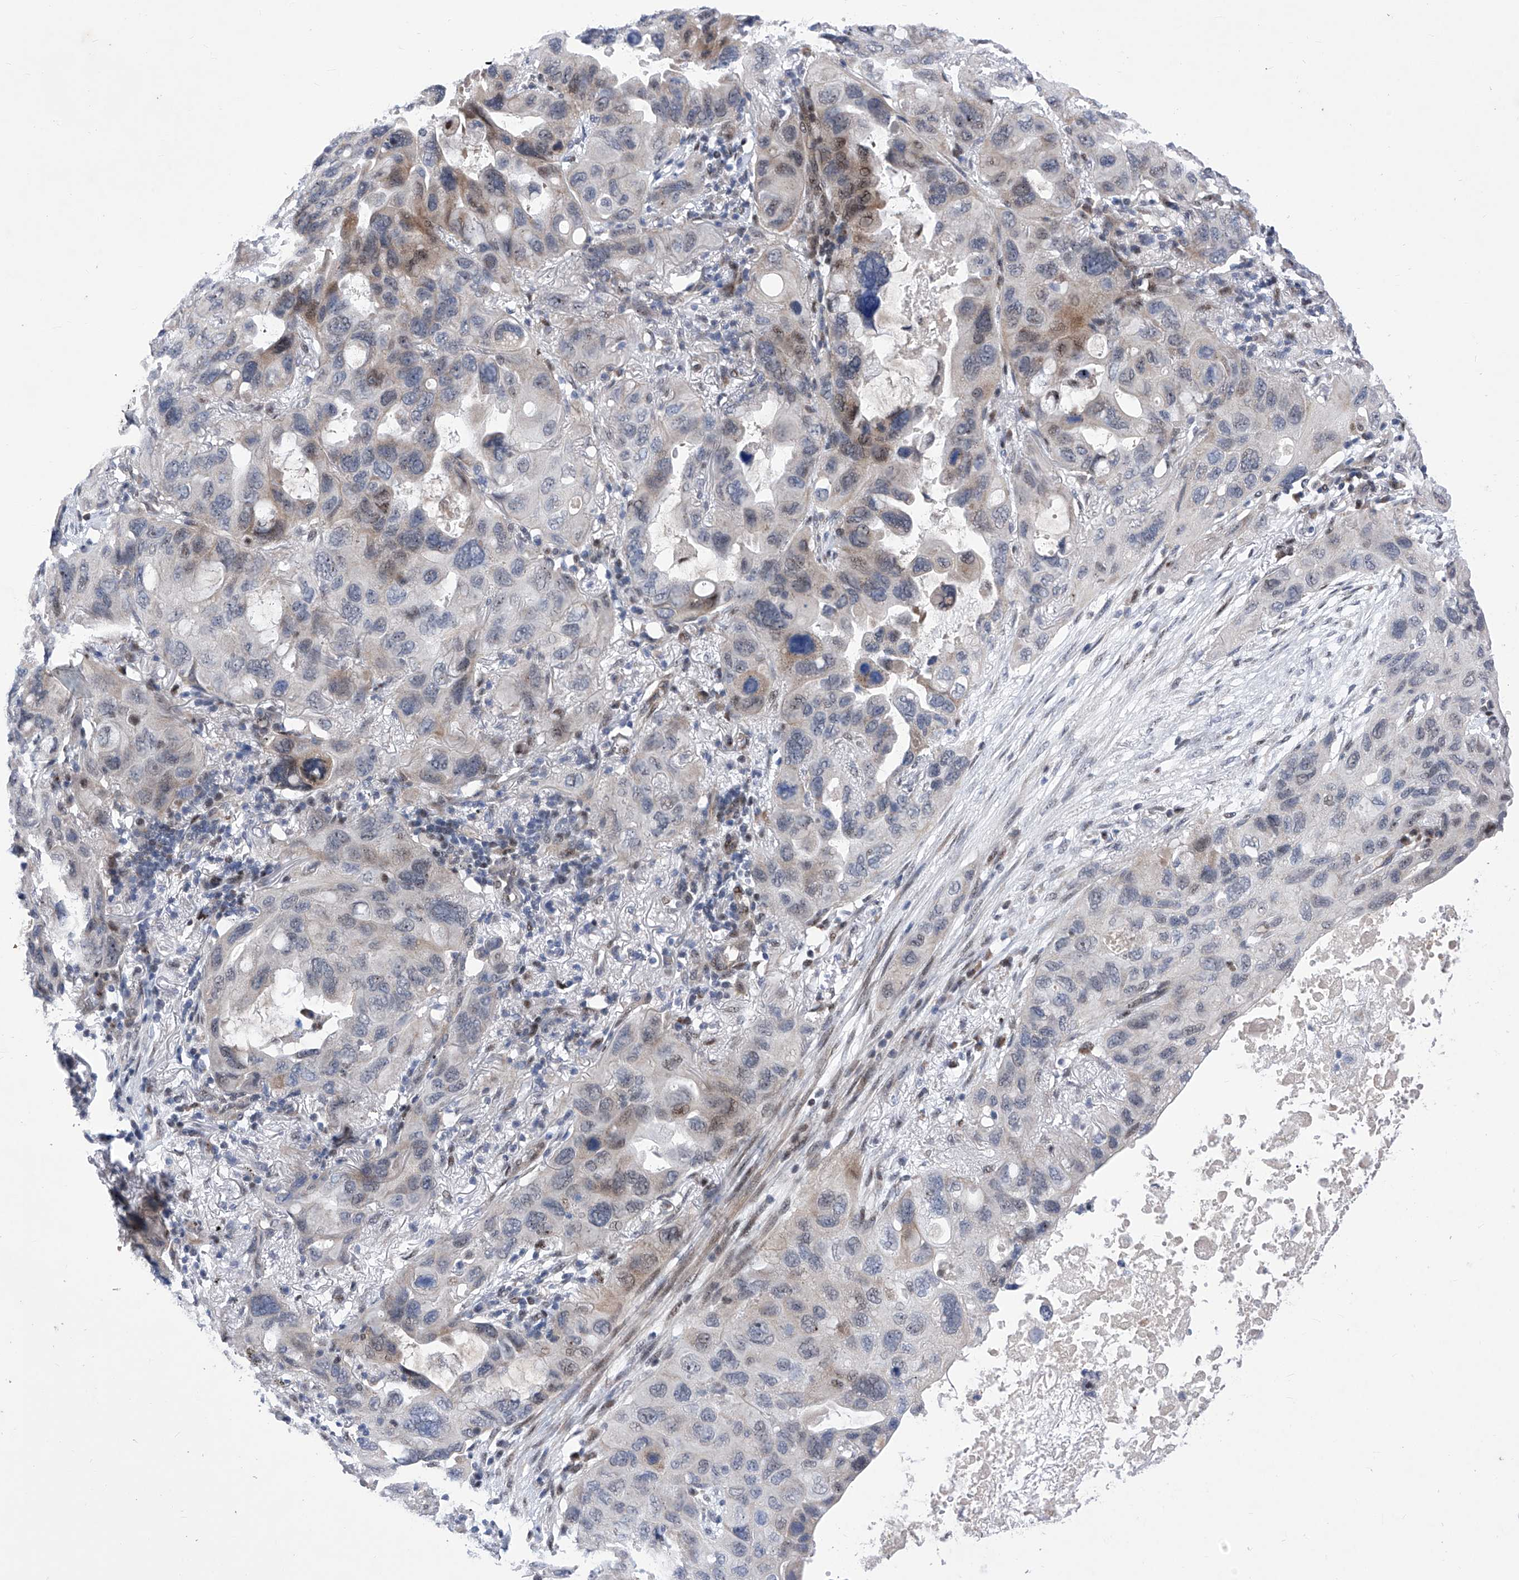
{"staining": {"intensity": "moderate", "quantity": "<25%", "location": "cytoplasmic/membranous,nuclear"}, "tissue": "lung cancer", "cell_type": "Tumor cells", "image_type": "cancer", "snomed": [{"axis": "morphology", "description": "Squamous cell carcinoma, NOS"}, {"axis": "topography", "description": "Lung"}], "caption": "Immunohistochemical staining of lung cancer (squamous cell carcinoma) reveals moderate cytoplasmic/membranous and nuclear protein staining in about <25% of tumor cells.", "gene": "NUFIP1", "patient": {"sex": "female", "age": 73}}